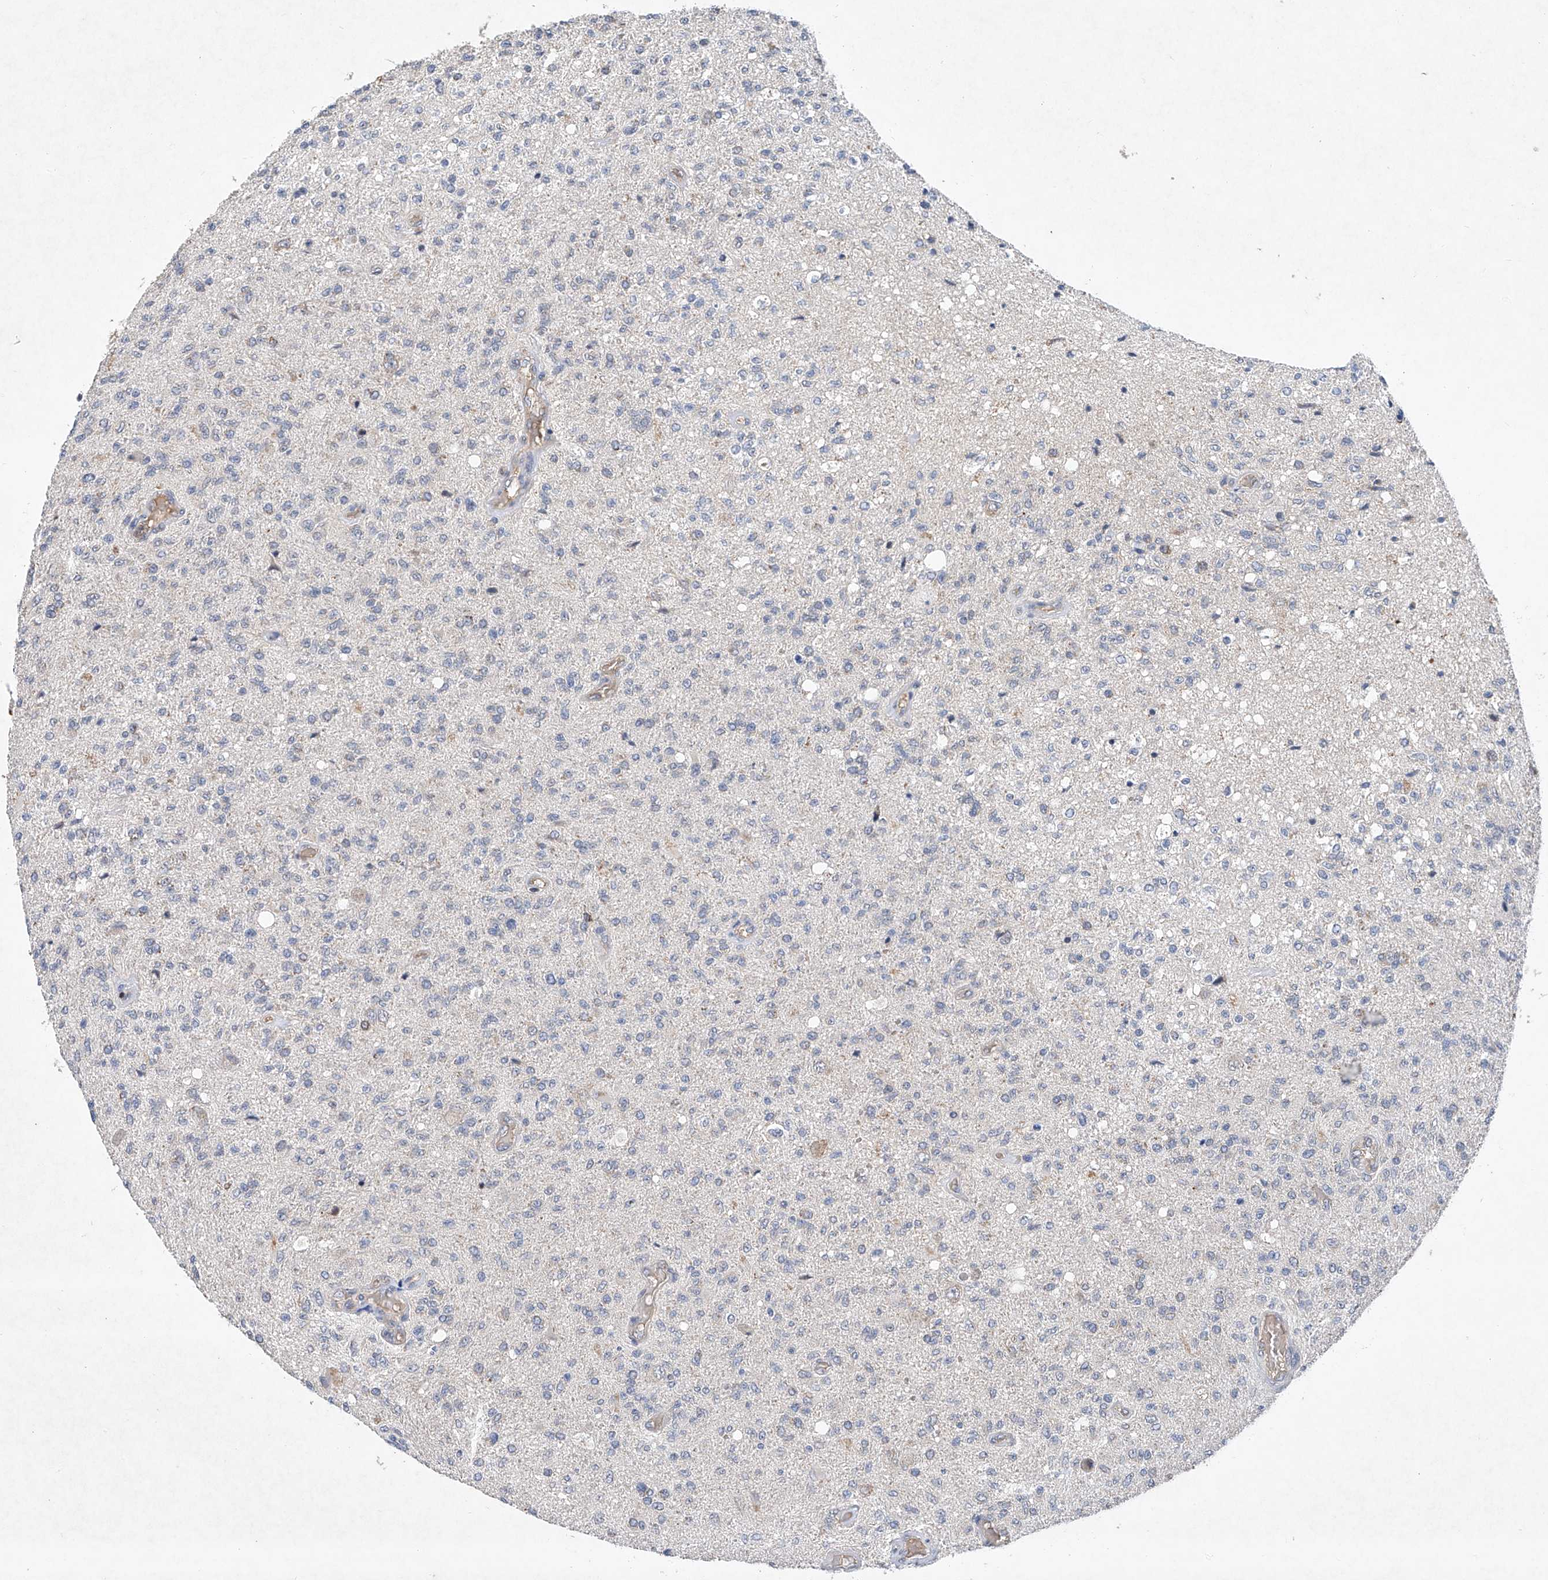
{"staining": {"intensity": "negative", "quantity": "none", "location": "none"}, "tissue": "glioma", "cell_type": "Tumor cells", "image_type": "cancer", "snomed": [{"axis": "morphology", "description": "Normal tissue, NOS"}, {"axis": "morphology", "description": "Glioma, malignant, High grade"}, {"axis": "topography", "description": "Cerebral cortex"}], "caption": "A high-resolution image shows immunohistochemistry (IHC) staining of glioma, which displays no significant expression in tumor cells.", "gene": "FASTK", "patient": {"sex": "male", "age": 77}}